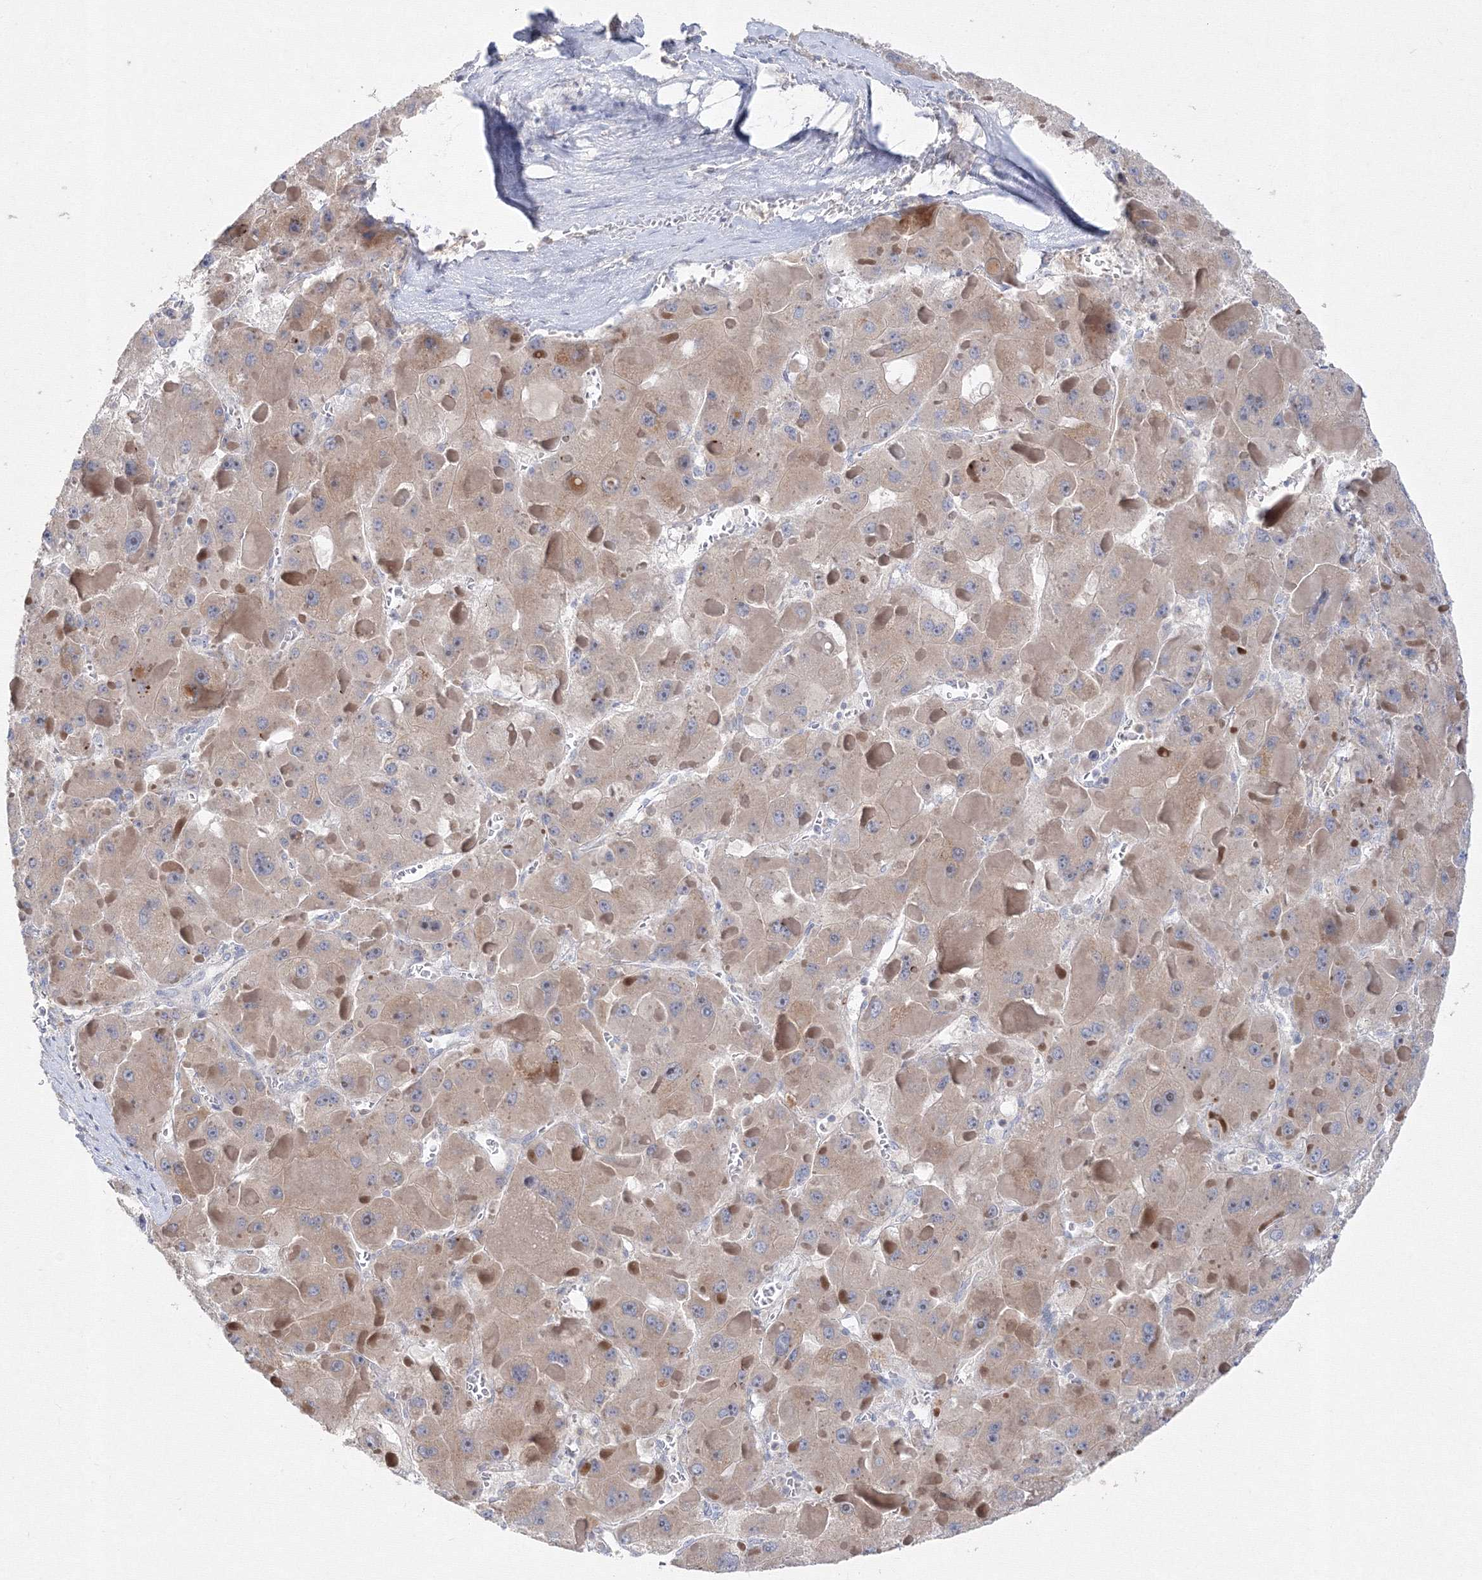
{"staining": {"intensity": "weak", "quantity": ">75%", "location": "cytoplasmic/membranous"}, "tissue": "liver cancer", "cell_type": "Tumor cells", "image_type": "cancer", "snomed": [{"axis": "morphology", "description": "Carcinoma, Hepatocellular, NOS"}, {"axis": "topography", "description": "Liver"}], "caption": "Protein positivity by IHC shows weak cytoplasmic/membranous expression in about >75% of tumor cells in liver cancer (hepatocellular carcinoma).", "gene": "FBXL8", "patient": {"sex": "female", "age": 73}}